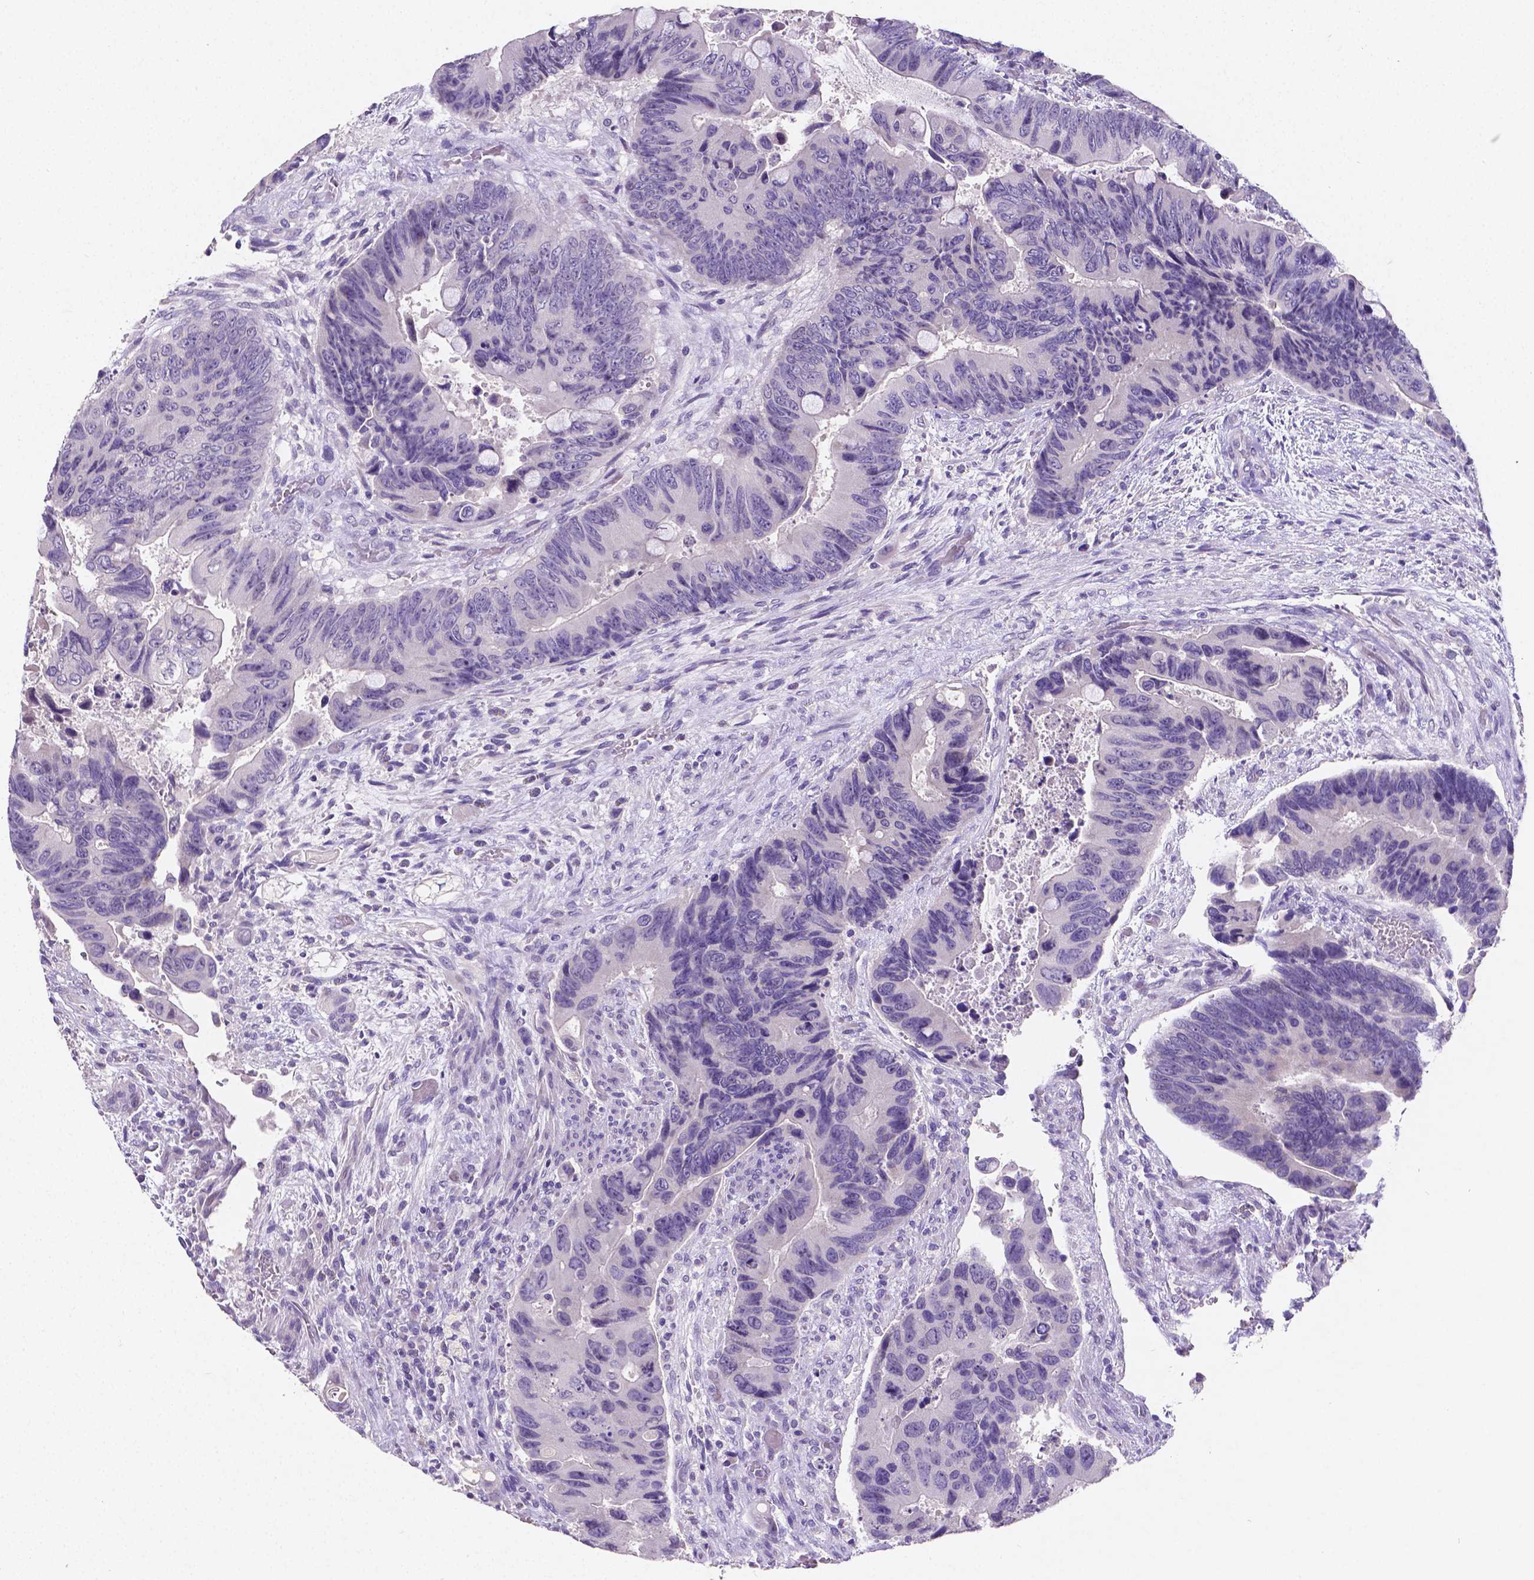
{"staining": {"intensity": "negative", "quantity": "none", "location": "none"}, "tissue": "colorectal cancer", "cell_type": "Tumor cells", "image_type": "cancer", "snomed": [{"axis": "morphology", "description": "Adenocarcinoma, NOS"}, {"axis": "topography", "description": "Rectum"}], "caption": "Immunohistochemical staining of colorectal adenocarcinoma demonstrates no significant staining in tumor cells.", "gene": "SATB2", "patient": {"sex": "male", "age": 63}}